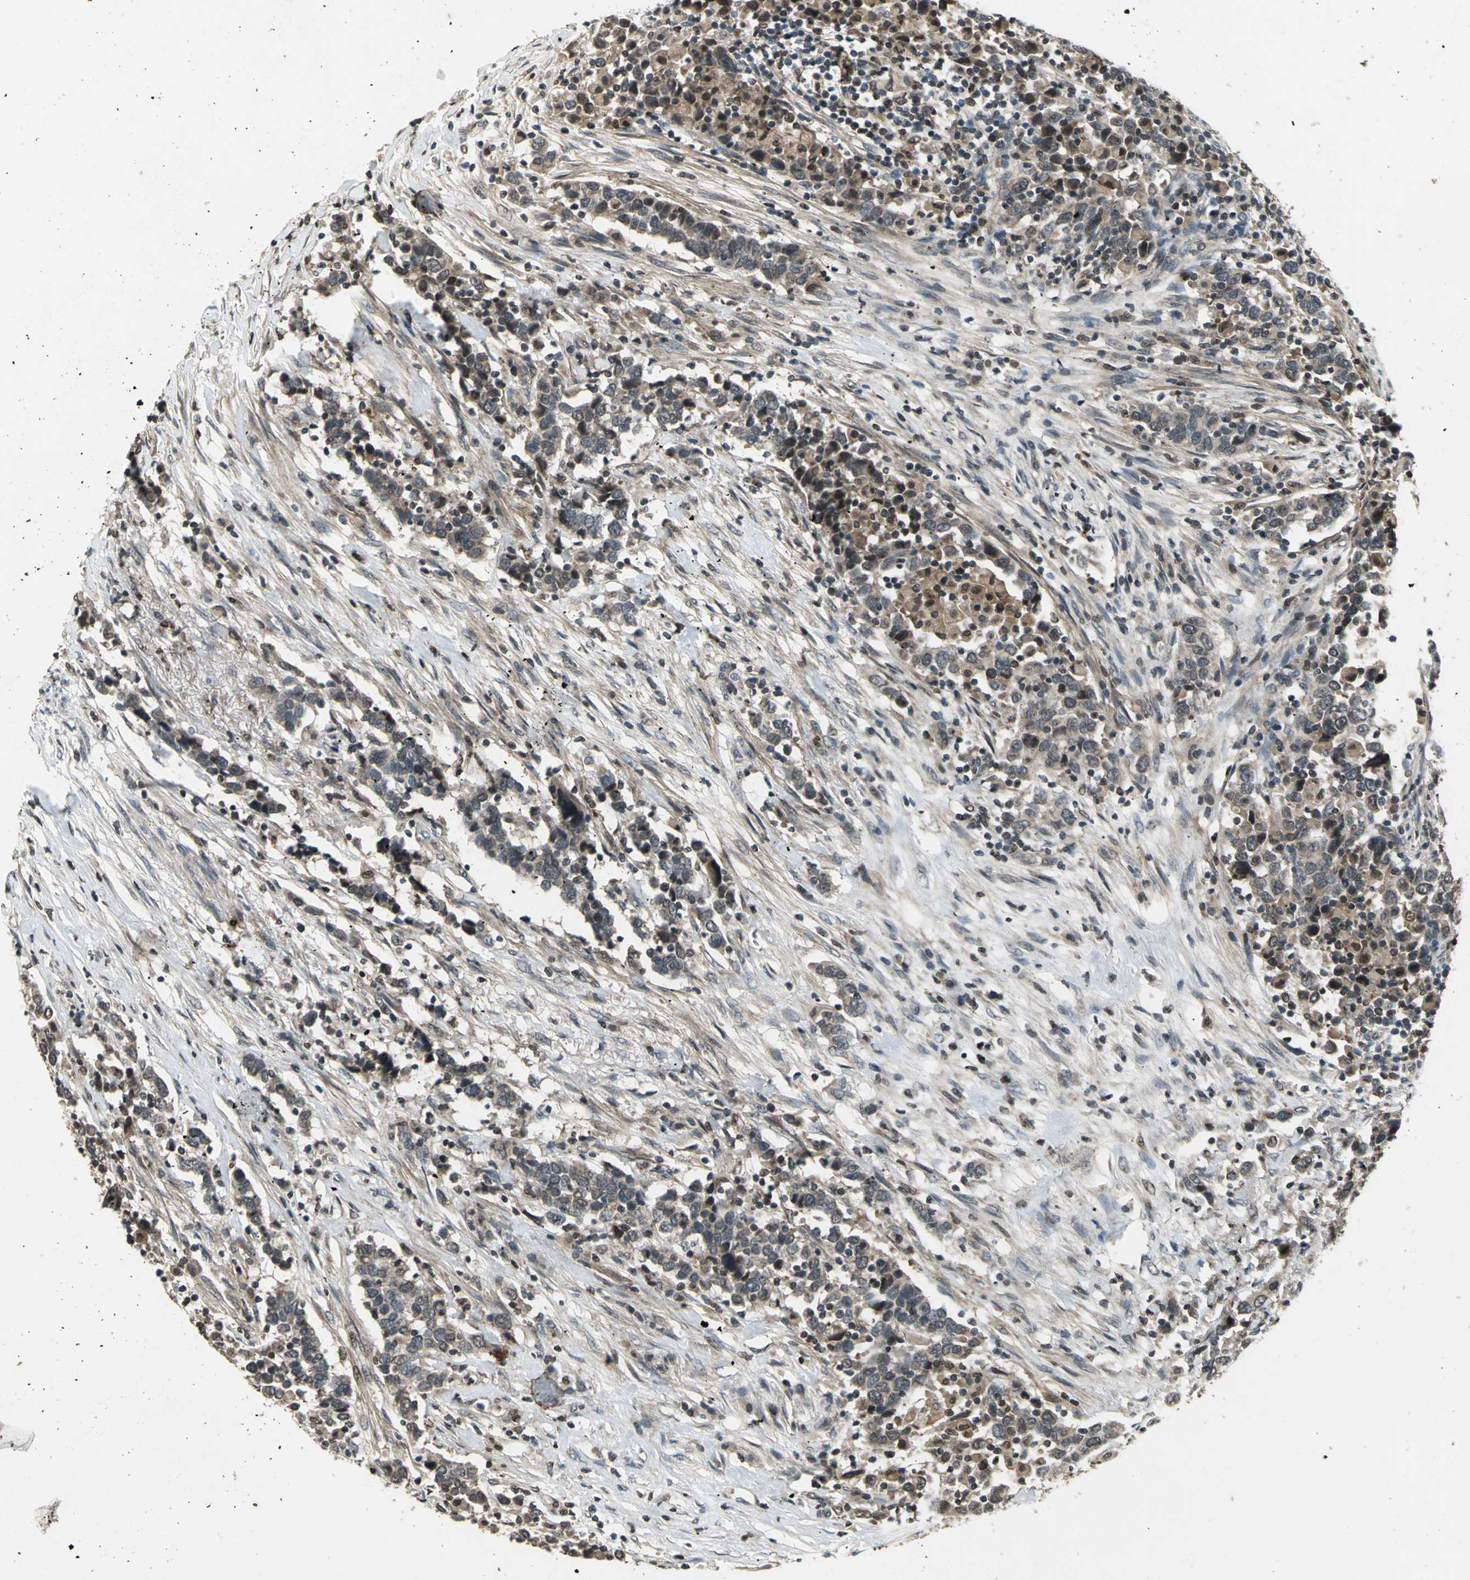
{"staining": {"intensity": "moderate", "quantity": ">75%", "location": "cytoplasmic/membranous"}, "tissue": "urothelial cancer", "cell_type": "Tumor cells", "image_type": "cancer", "snomed": [{"axis": "morphology", "description": "Urothelial carcinoma, High grade"}, {"axis": "topography", "description": "Urinary bladder"}], "caption": "Urothelial carcinoma (high-grade) was stained to show a protein in brown. There is medium levels of moderate cytoplasmic/membranous staining in approximately >75% of tumor cells.", "gene": "AHR", "patient": {"sex": "male", "age": 61}}